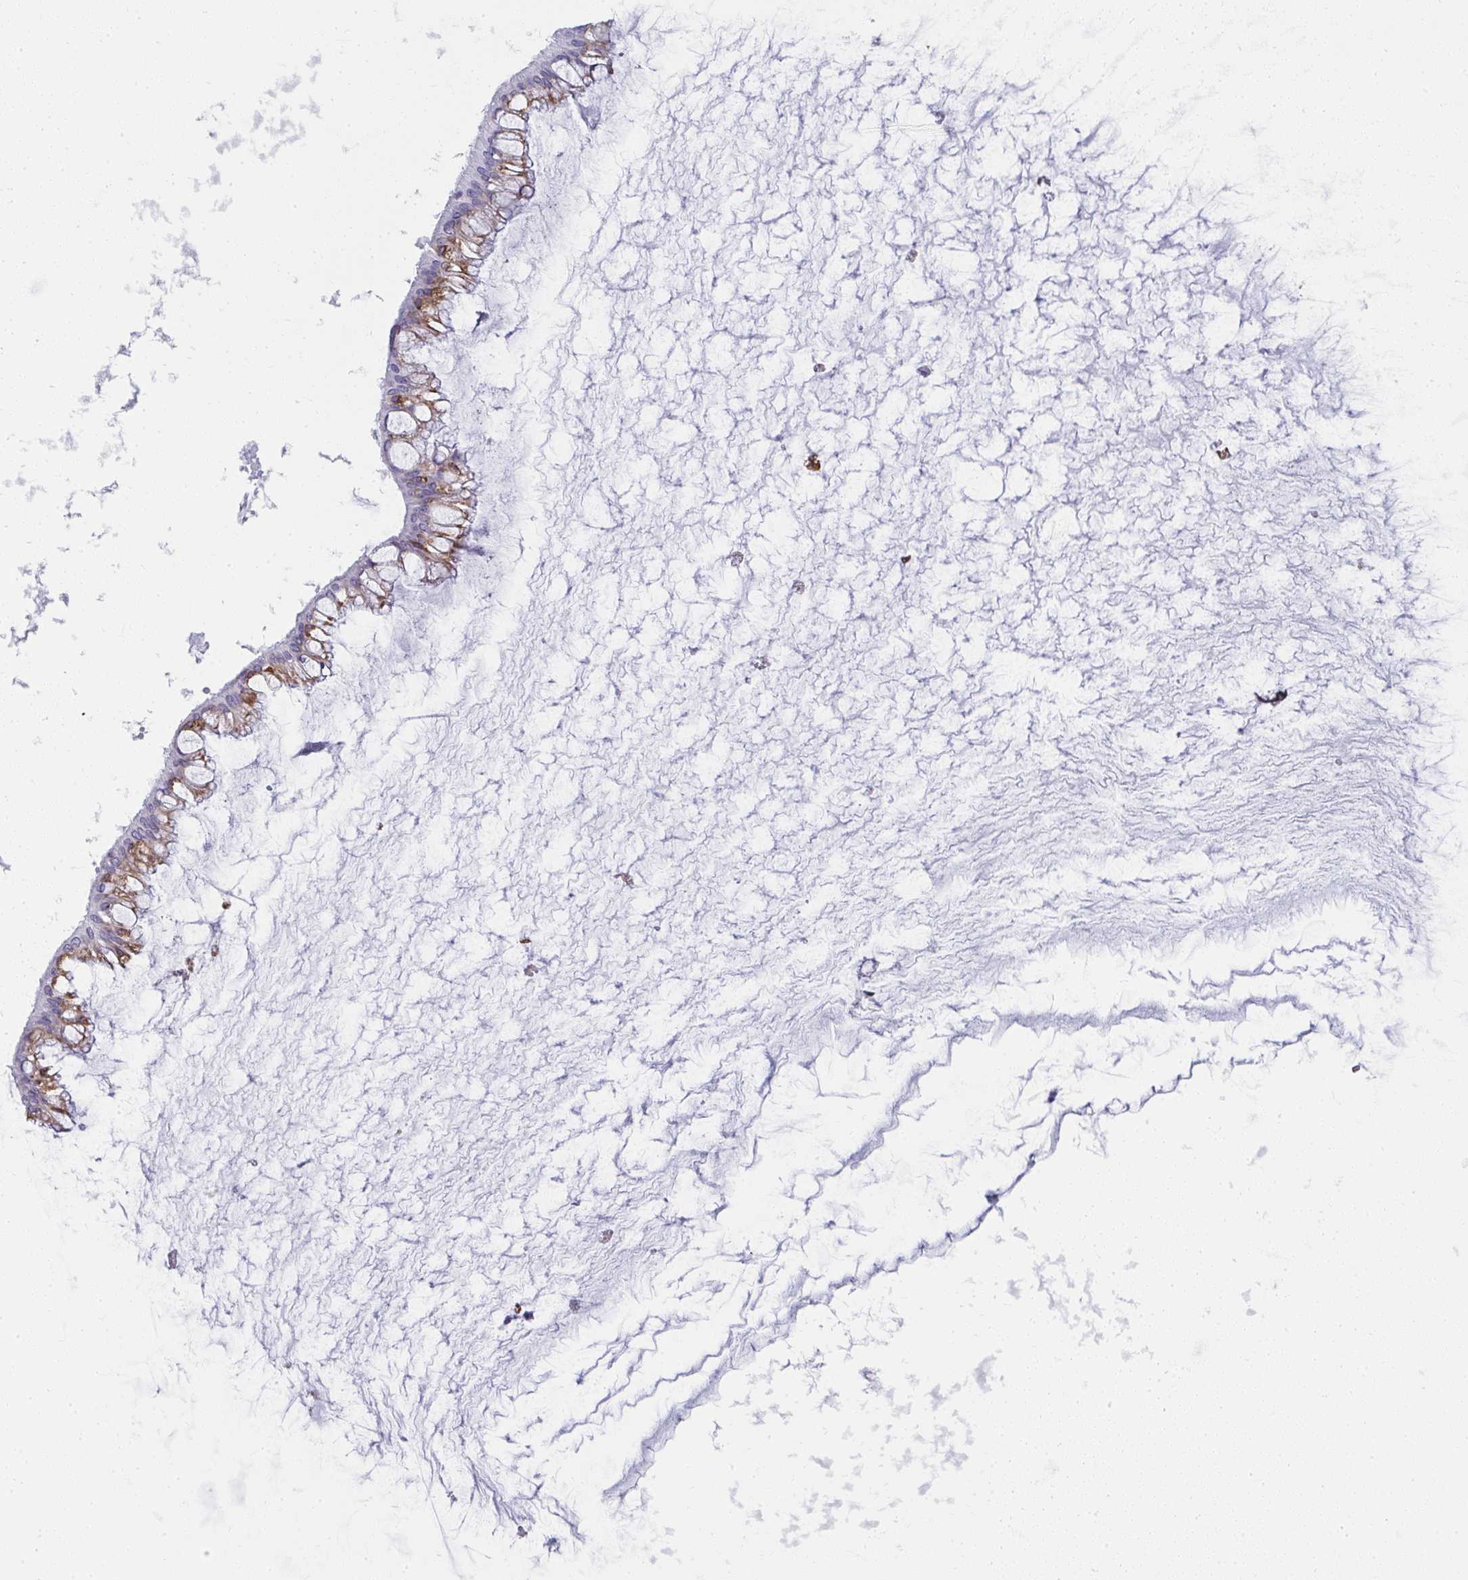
{"staining": {"intensity": "moderate", "quantity": ">75%", "location": "cytoplasmic/membranous"}, "tissue": "ovarian cancer", "cell_type": "Tumor cells", "image_type": "cancer", "snomed": [{"axis": "morphology", "description": "Cystadenocarcinoma, mucinous, NOS"}, {"axis": "topography", "description": "Ovary"}], "caption": "Immunohistochemical staining of mucinous cystadenocarcinoma (ovarian) reveals medium levels of moderate cytoplasmic/membranous staining in approximately >75% of tumor cells.", "gene": "SHROOM1", "patient": {"sex": "female", "age": 73}}